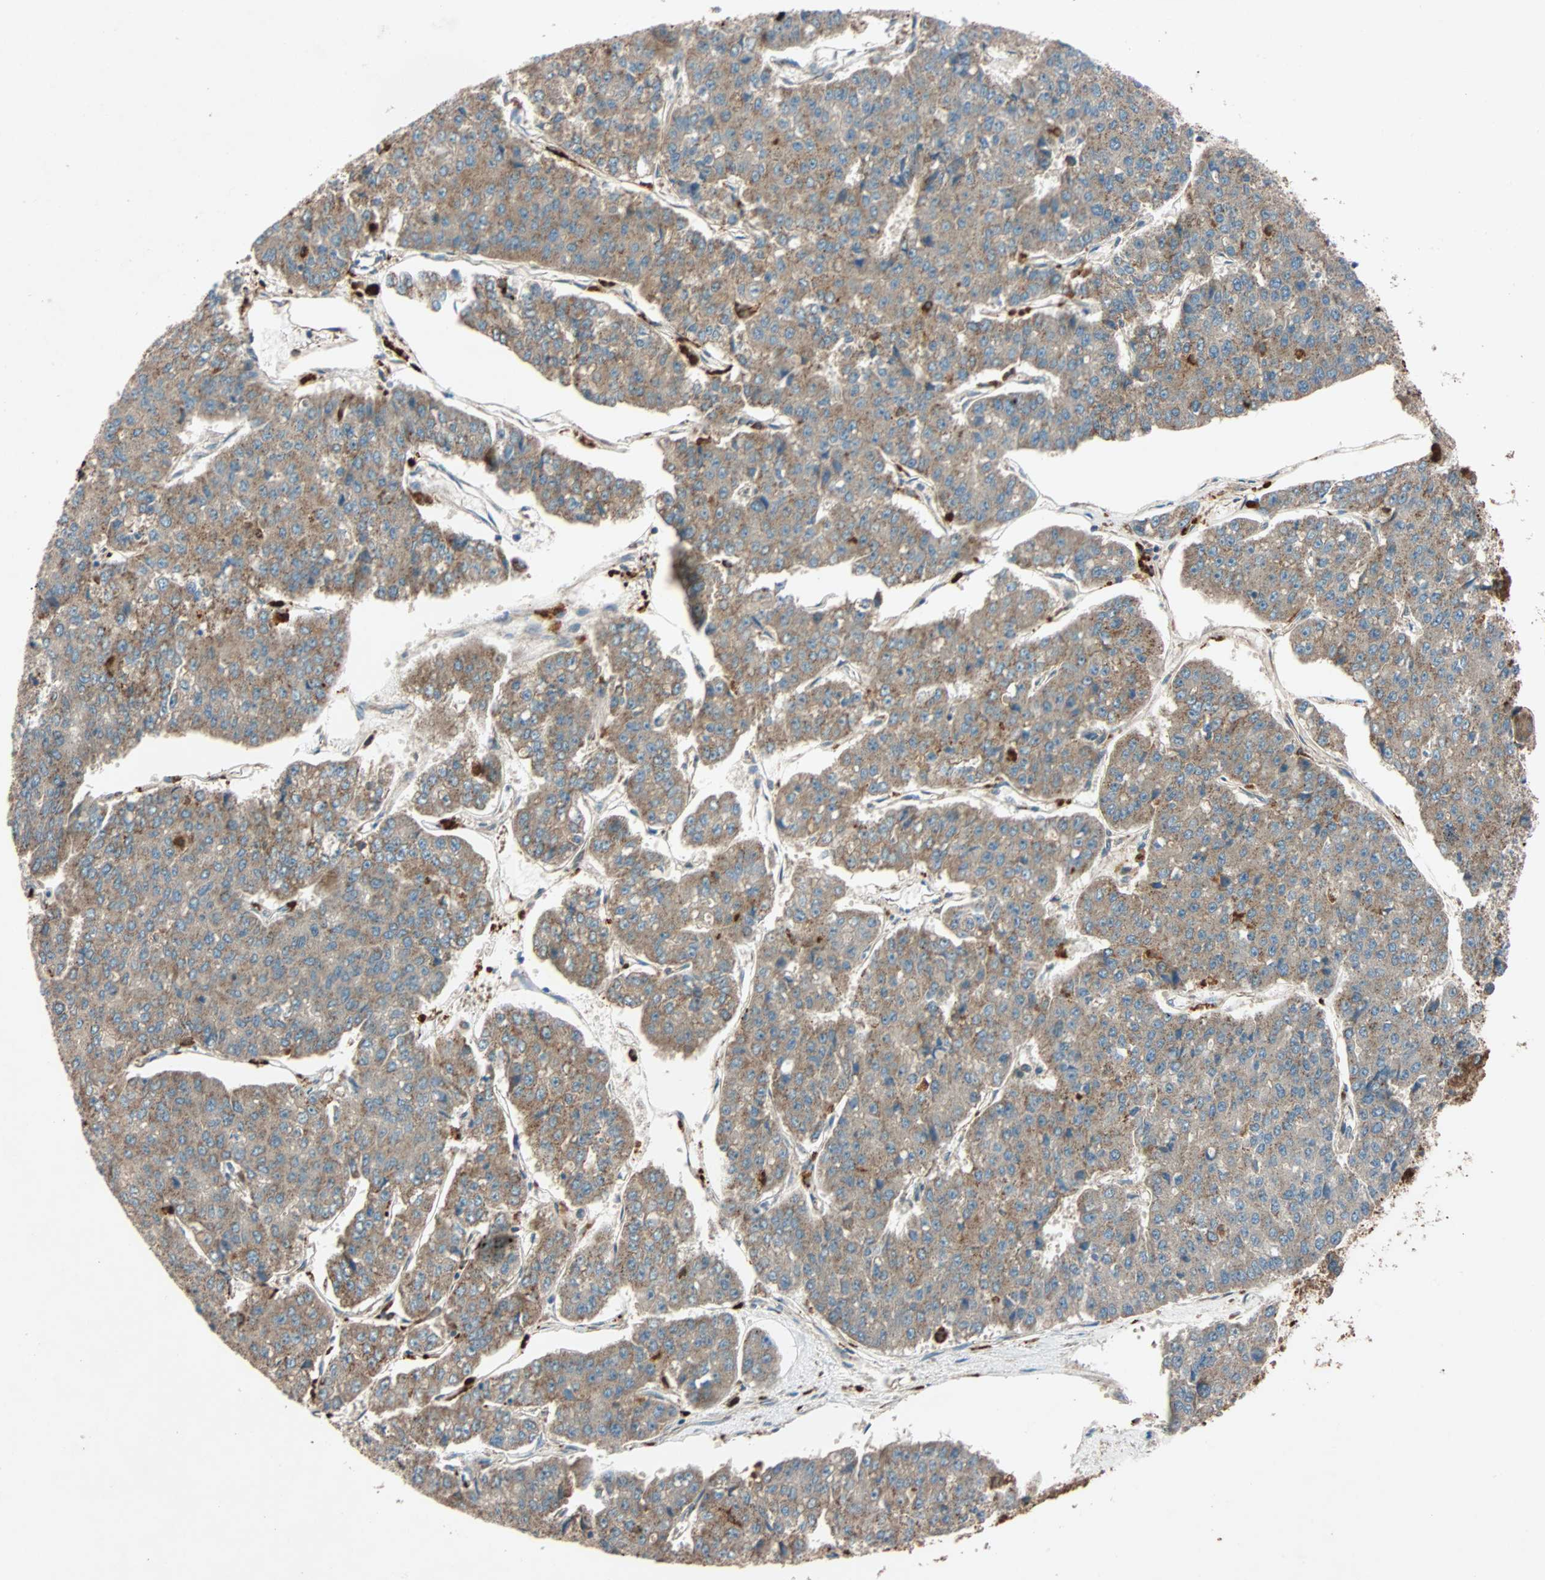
{"staining": {"intensity": "moderate", "quantity": ">75%", "location": "cytoplasmic/membranous"}, "tissue": "pancreatic cancer", "cell_type": "Tumor cells", "image_type": "cancer", "snomed": [{"axis": "morphology", "description": "Adenocarcinoma, NOS"}, {"axis": "topography", "description": "Pancreas"}], "caption": "IHC histopathology image of neoplastic tissue: human pancreatic adenocarcinoma stained using immunohistochemistry (IHC) demonstrates medium levels of moderate protein expression localized specifically in the cytoplasmic/membranous of tumor cells, appearing as a cytoplasmic/membranous brown color.", "gene": "PHYH", "patient": {"sex": "male", "age": 50}}